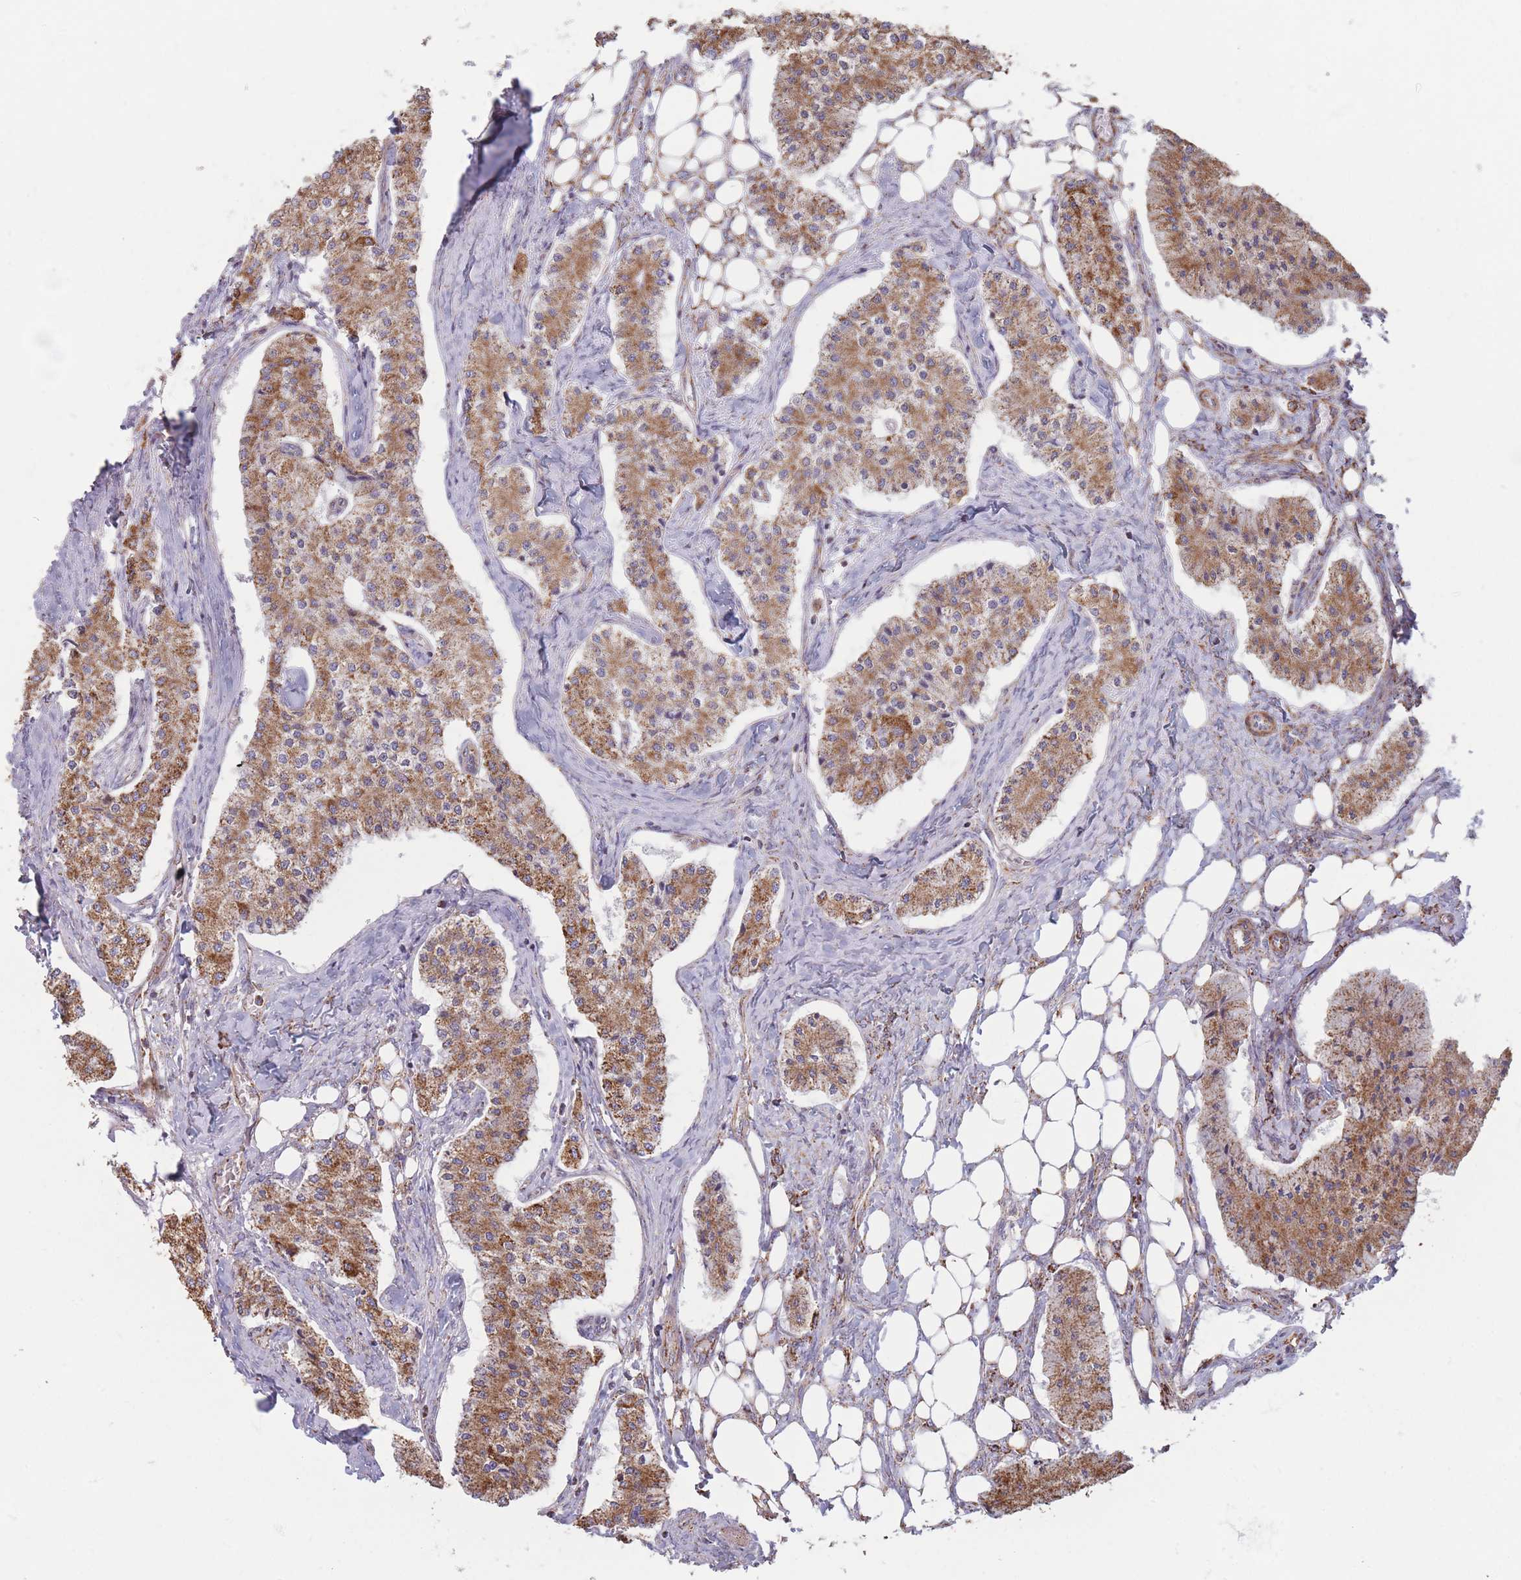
{"staining": {"intensity": "moderate", "quantity": ">75%", "location": "cytoplasmic/membranous"}, "tissue": "carcinoid", "cell_type": "Tumor cells", "image_type": "cancer", "snomed": [{"axis": "morphology", "description": "Carcinoid, malignant, NOS"}, {"axis": "topography", "description": "Colon"}], "caption": "Malignant carcinoid stained for a protein displays moderate cytoplasmic/membranous positivity in tumor cells.", "gene": "KIF16B", "patient": {"sex": "female", "age": 52}}